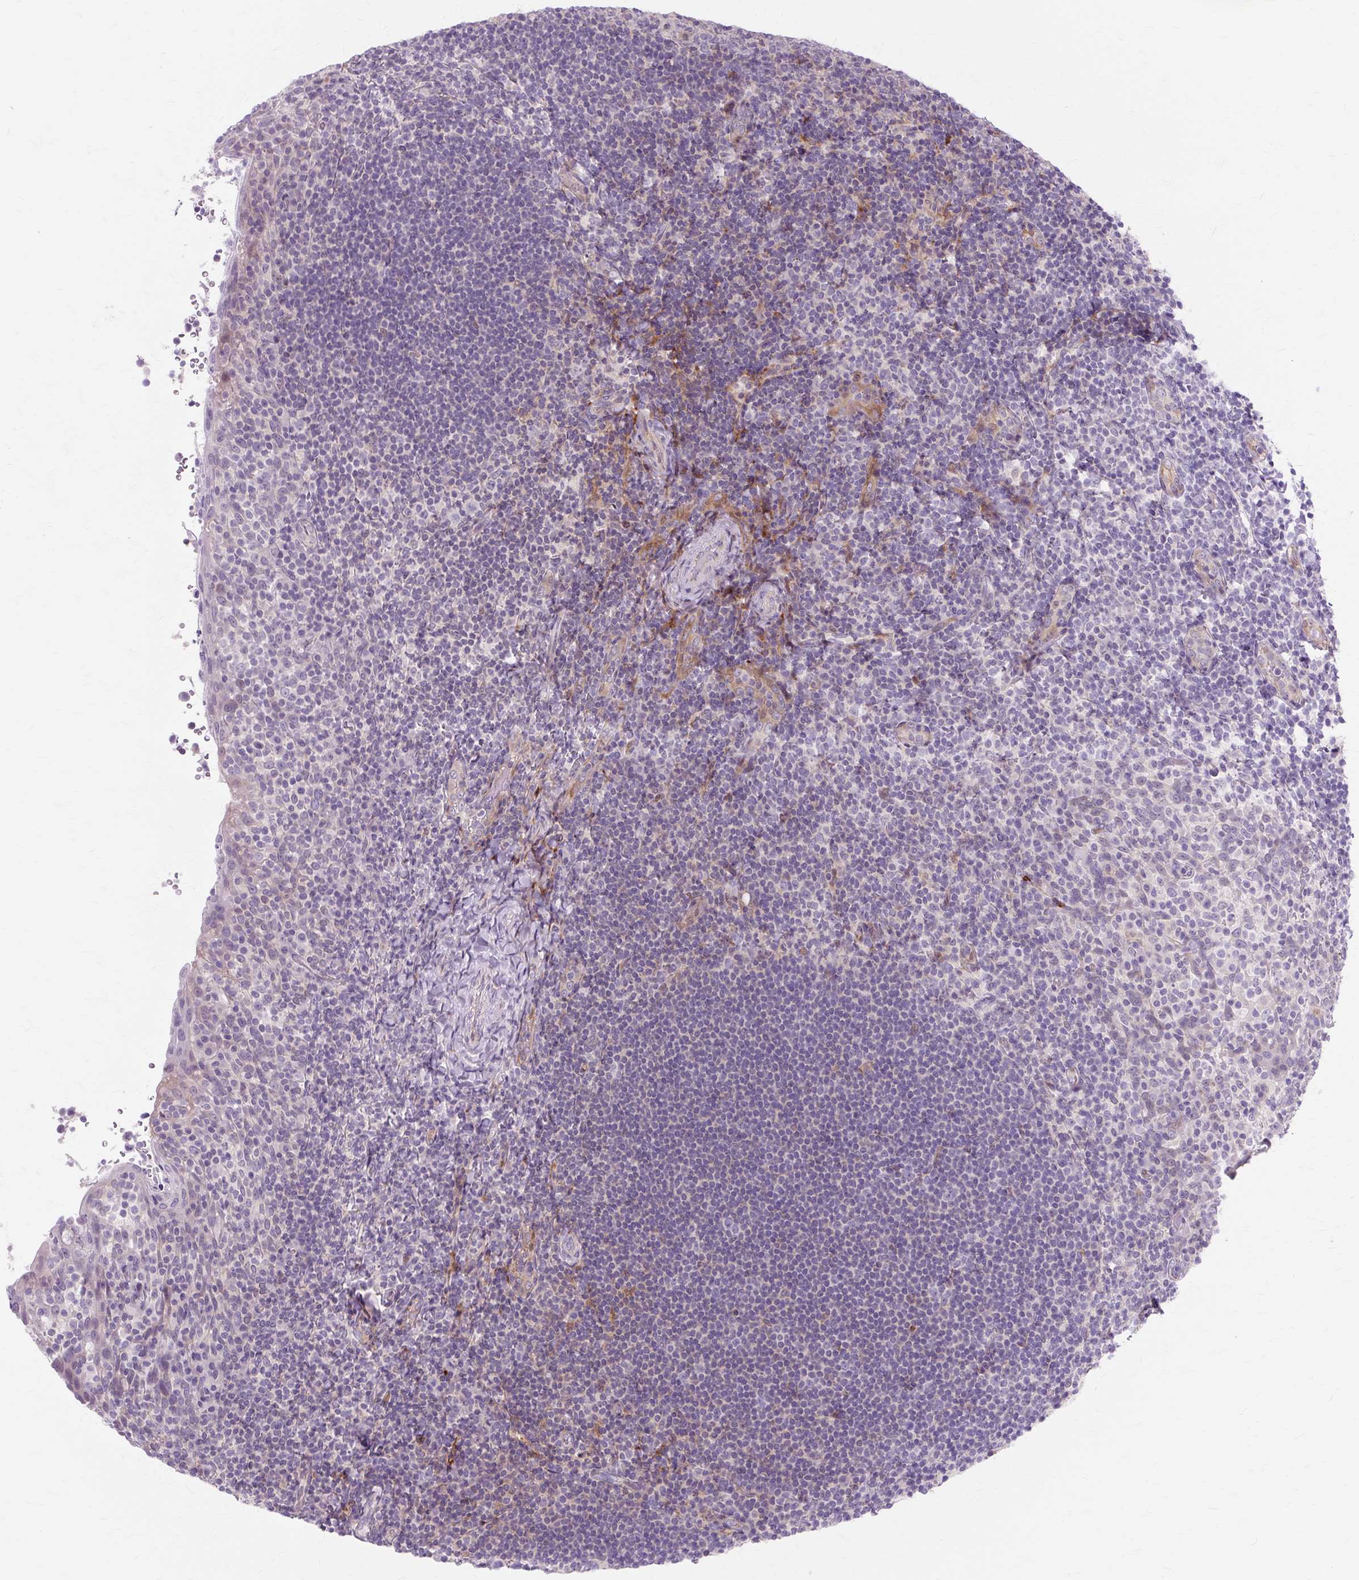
{"staining": {"intensity": "negative", "quantity": "none", "location": "none"}, "tissue": "tonsil", "cell_type": "Germinal center cells", "image_type": "normal", "snomed": [{"axis": "morphology", "description": "Normal tissue, NOS"}, {"axis": "topography", "description": "Tonsil"}], "caption": "An immunohistochemistry photomicrograph of benign tonsil is shown. There is no staining in germinal center cells of tonsil.", "gene": "ZNF35", "patient": {"sex": "female", "age": 10}}